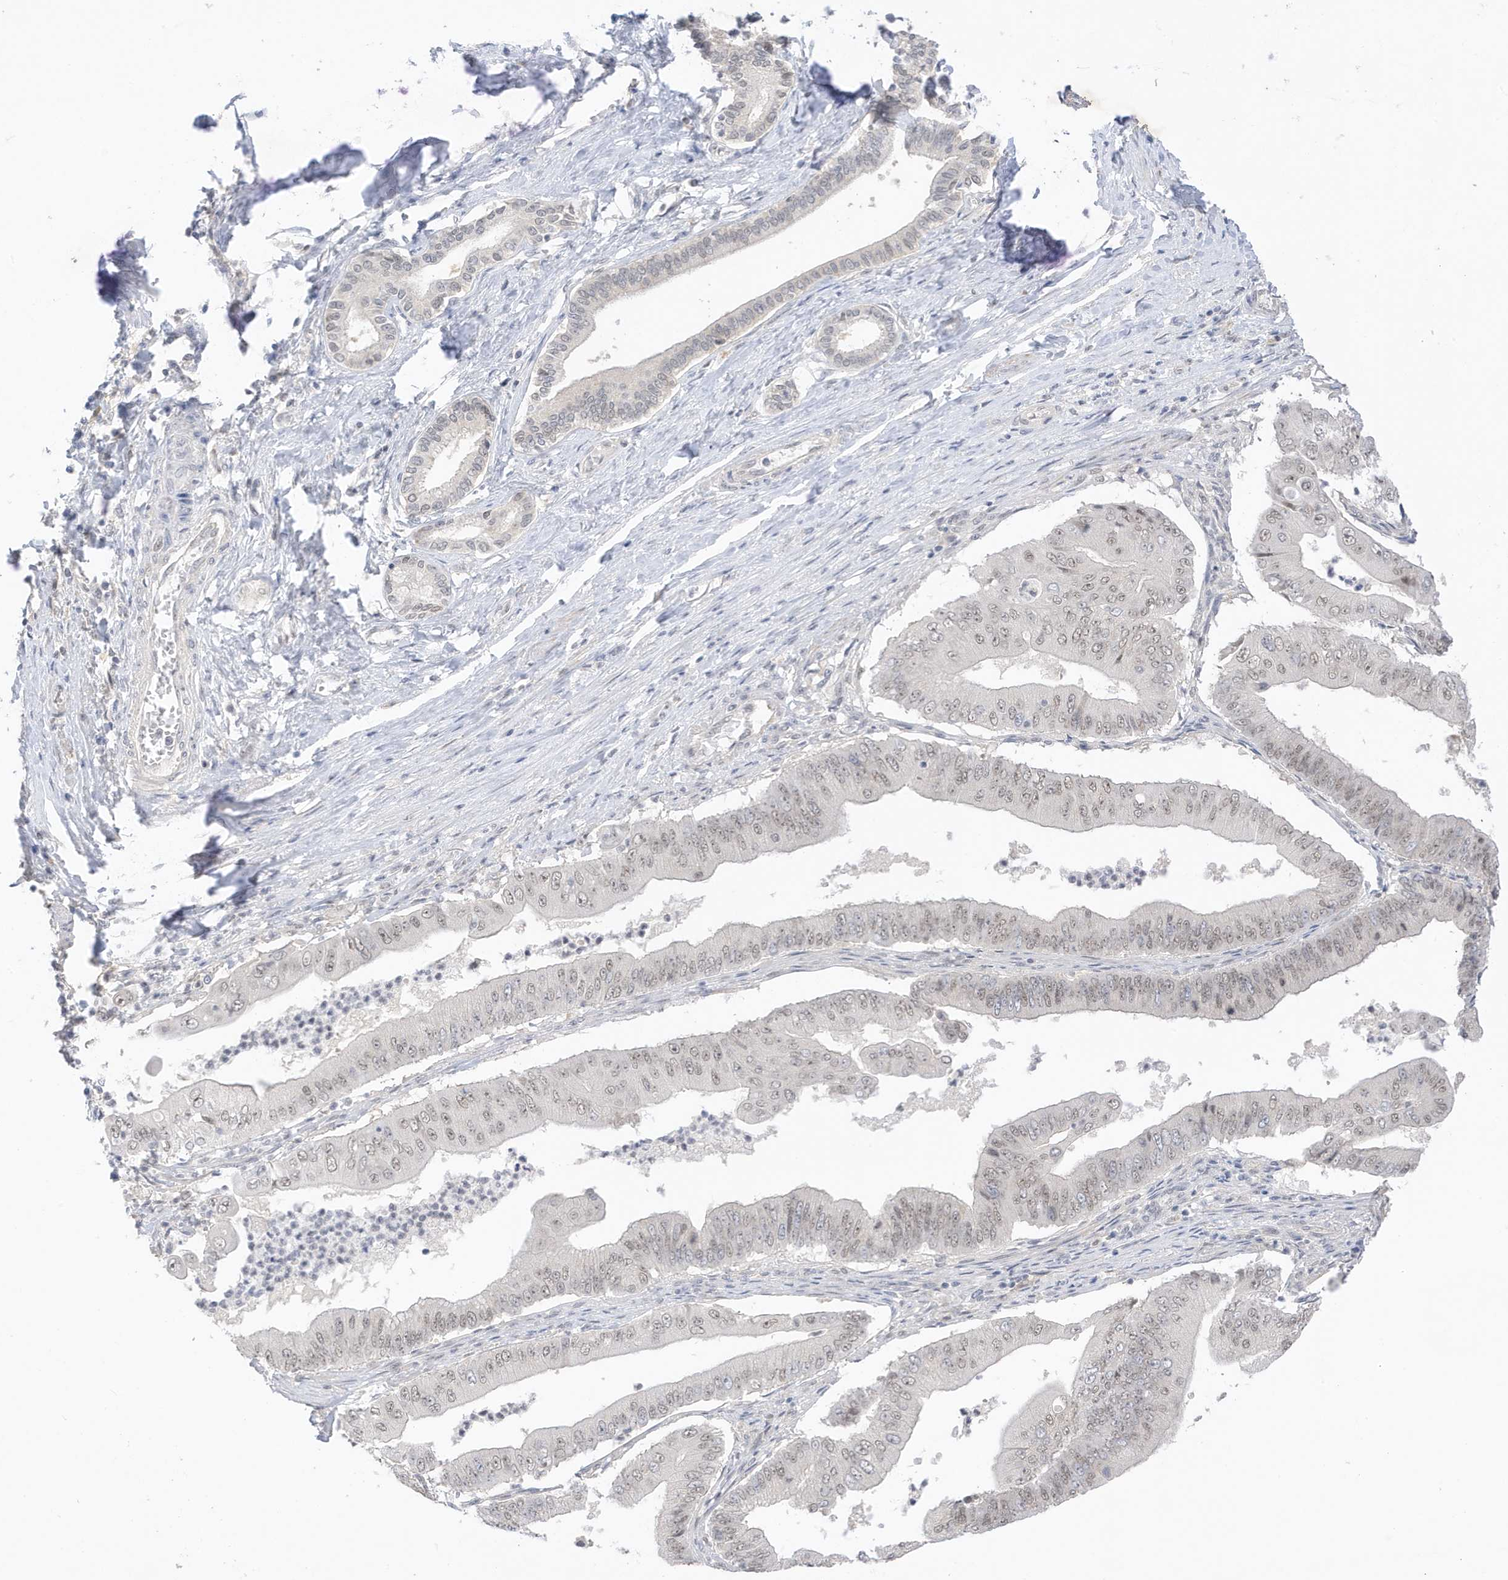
{"staining": {"intensity": "negative", "quantity": "none", "location": "none"}, "tissue": "pancreatic cancer", "cell_type": "Tumor cells", "image_type": "cancer", "snomed": [{"axis": "morphology", "description": "Adenocarcinoma, NOS"}, {"axis": "topography", "description": "Pancreas"}], "caption": "Pancreatic cancer (adenocarcinoma) was stained to show a protein in brown. There is no significant staining in tumor cells.", "gene": "MSL3", "patient": {"sex": "female", "age": 77}}